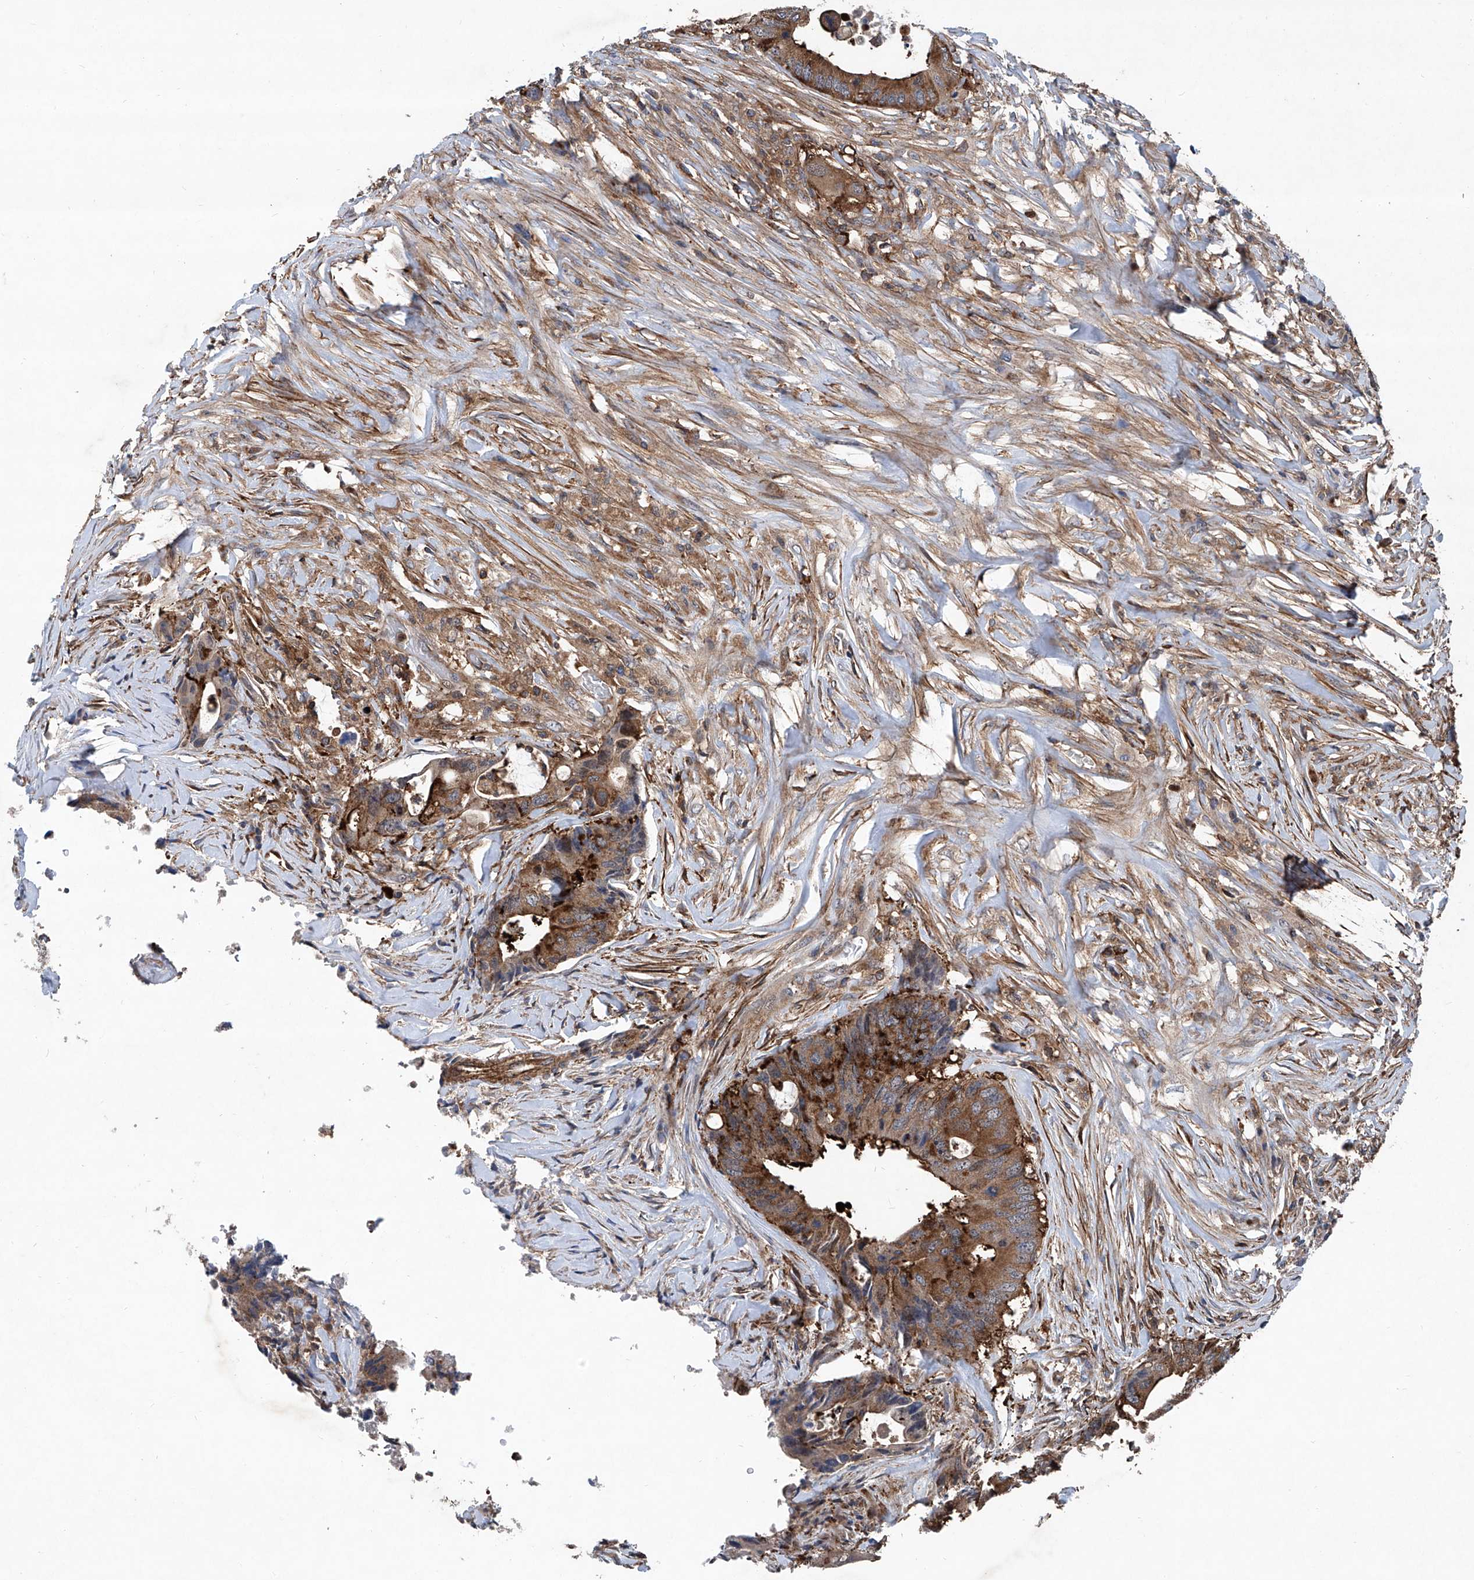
{"staining": {"intensity": "moderate", "quantity": ">75%", "location": "cytoplasmic/membranous"}, "tissue": "colorectal cancer", "cell_type": "Tumor cells", "image_type": "cancer", "snomed": [{"axis": "morphology", "description": "Adenocarcinoma, NOS"}, {"axis": "topography", "description": "Colon"}], "caption": "The micrograph displays immunohistochemical staining of colorectal cancer. There is moderate cytoplasmic/membranous positivity is identified in about >75% of tumor cells. The protein is stained brown, and the nuclei are stained in blue (DAB IHC with brightfield microscopy, high magnification).", "gene": "NT5C3A", "patient": {"sex": "male", "age": 71}}